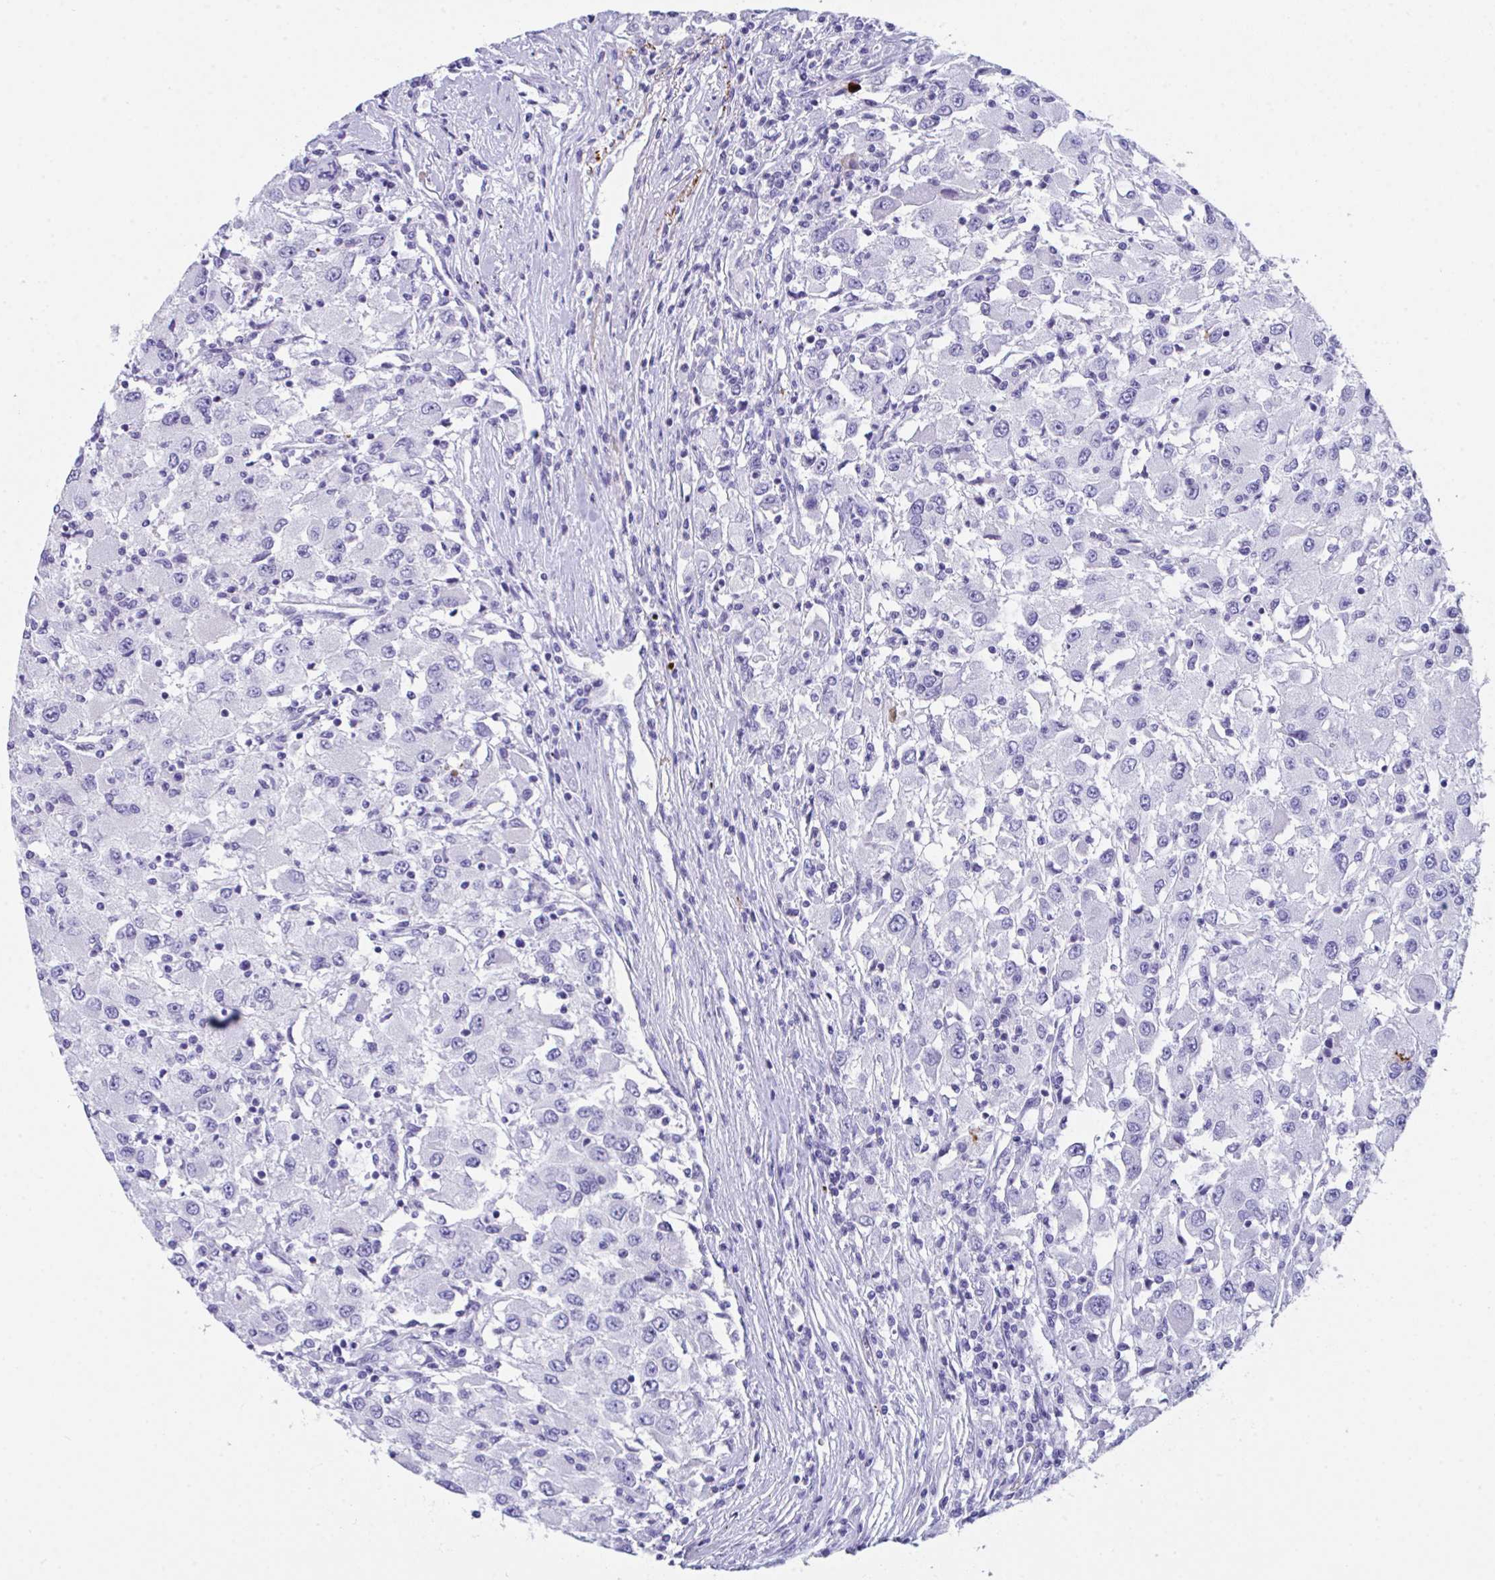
{"staining": {"intensity": "negative", "quantity": "none", "location": "none"}, "tissue": "renal cancer", "cell_type": "Tumor cells", "image_type": "cancer", "snomed": [{"axis": "morphology", "description": "Adenocarcinoma, NOS"}, {"axis": "topography", "description": "Kidney"}], "caption": "This histopathology image is of renal cancer (adenocarcinoma) stained with immunohistochemistry to label a protein in brown with the nuclei are counter-stained blue. There is no staining in tumor cells. (Stains: DAB IHC with hematoxylin counter stain, Microscopy: brightfield microscopy at high magnification).", "gene": "KMT2E", "patient": {"sex": "female", "age": 67}}